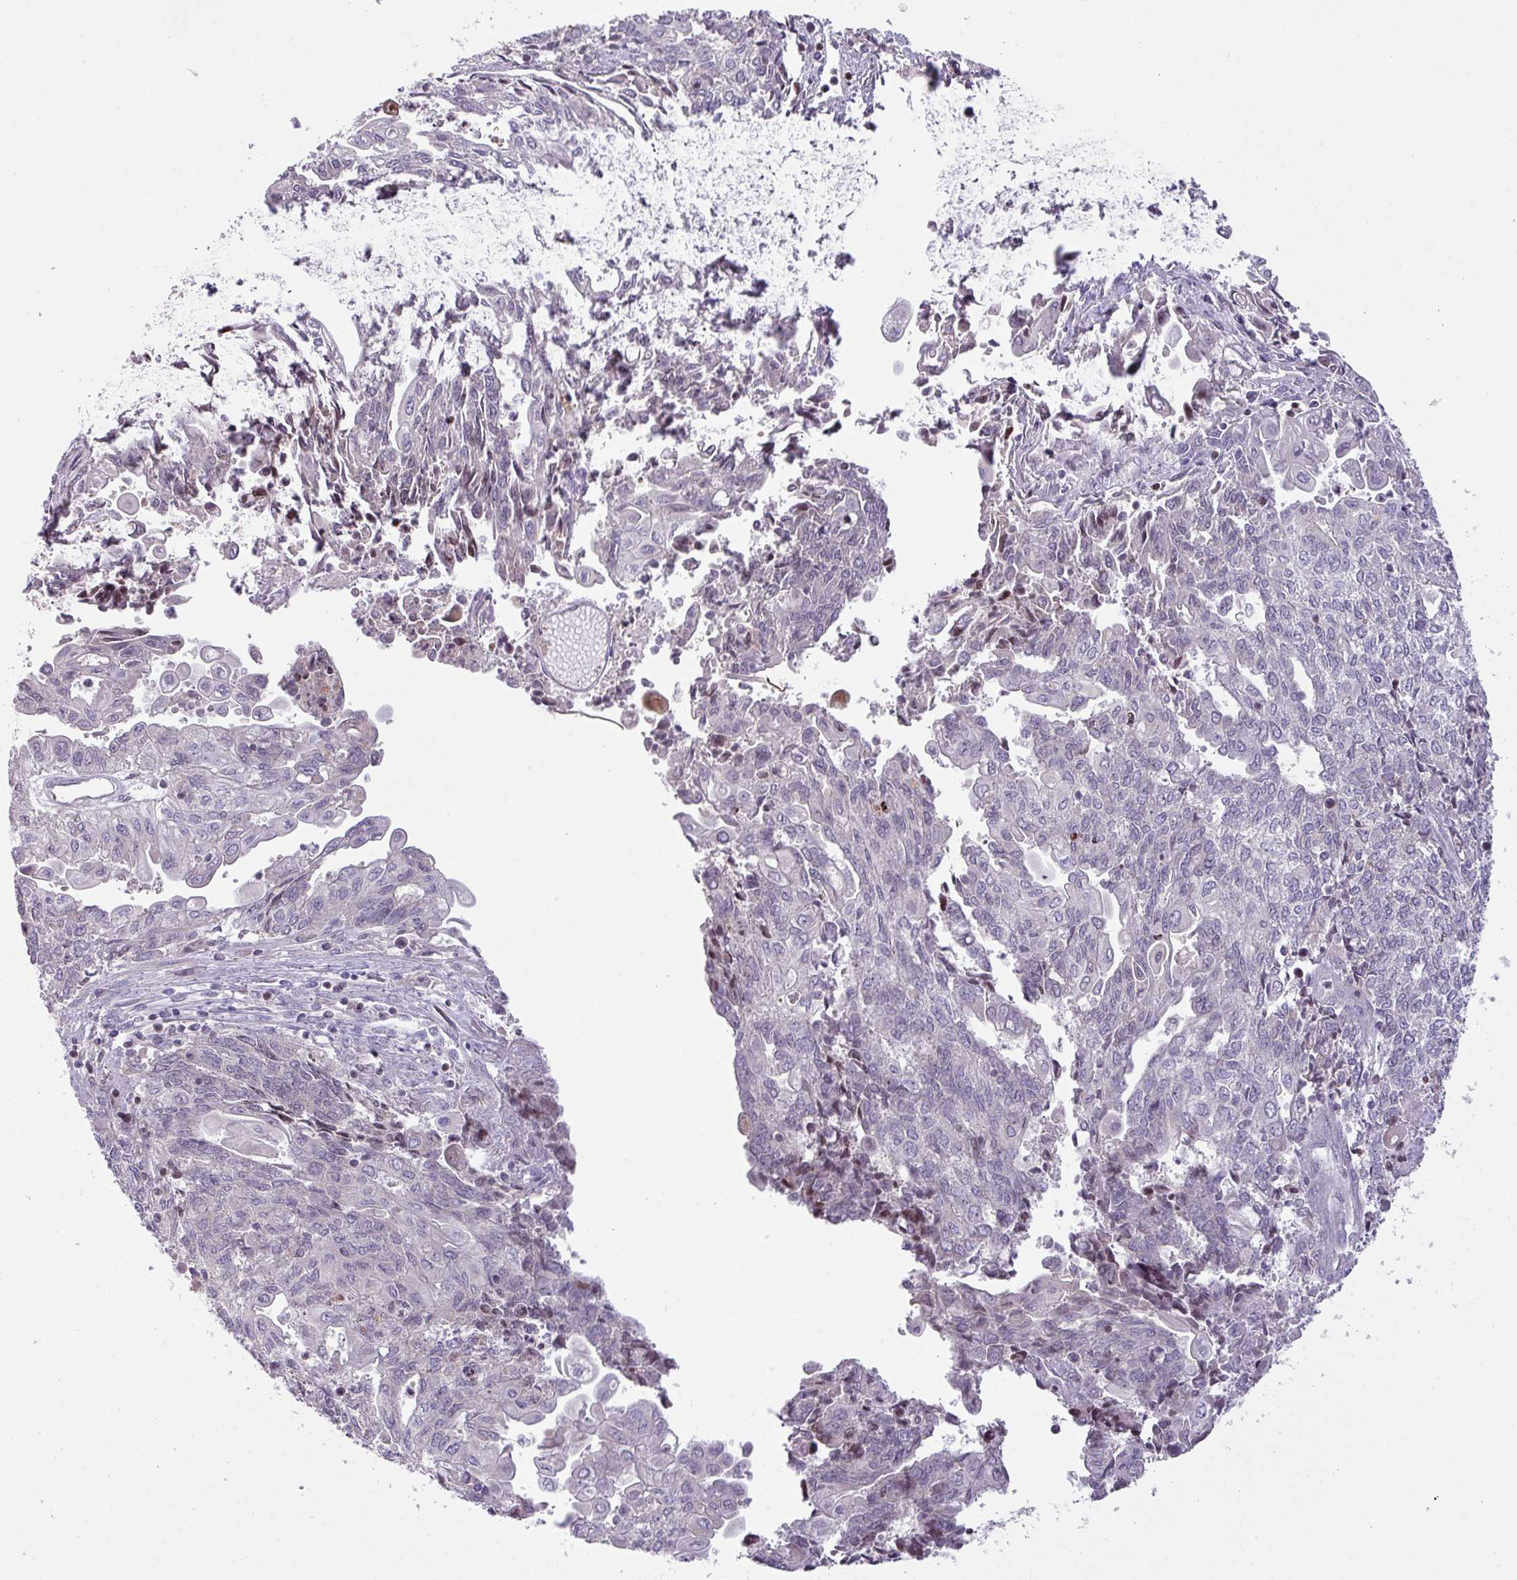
{"staining": {"intensity": "negative", "quantity": "none", "location": "none"}, "tissue": "endometrial cancer", "cell_type": "Tumor cells", "image_type": "cancer", "snomed": [{"axis": "morphology", "description": "Adenocarcinoma, NOS"}, {"axis": "topography", "description": "Endometrium"}], "caption": "Histopathology image shows no significant protein positivity in tumor cells of endometrial cancer.", "gene": "ZNF394", "patient": {"sex": "female", "age": 54}}